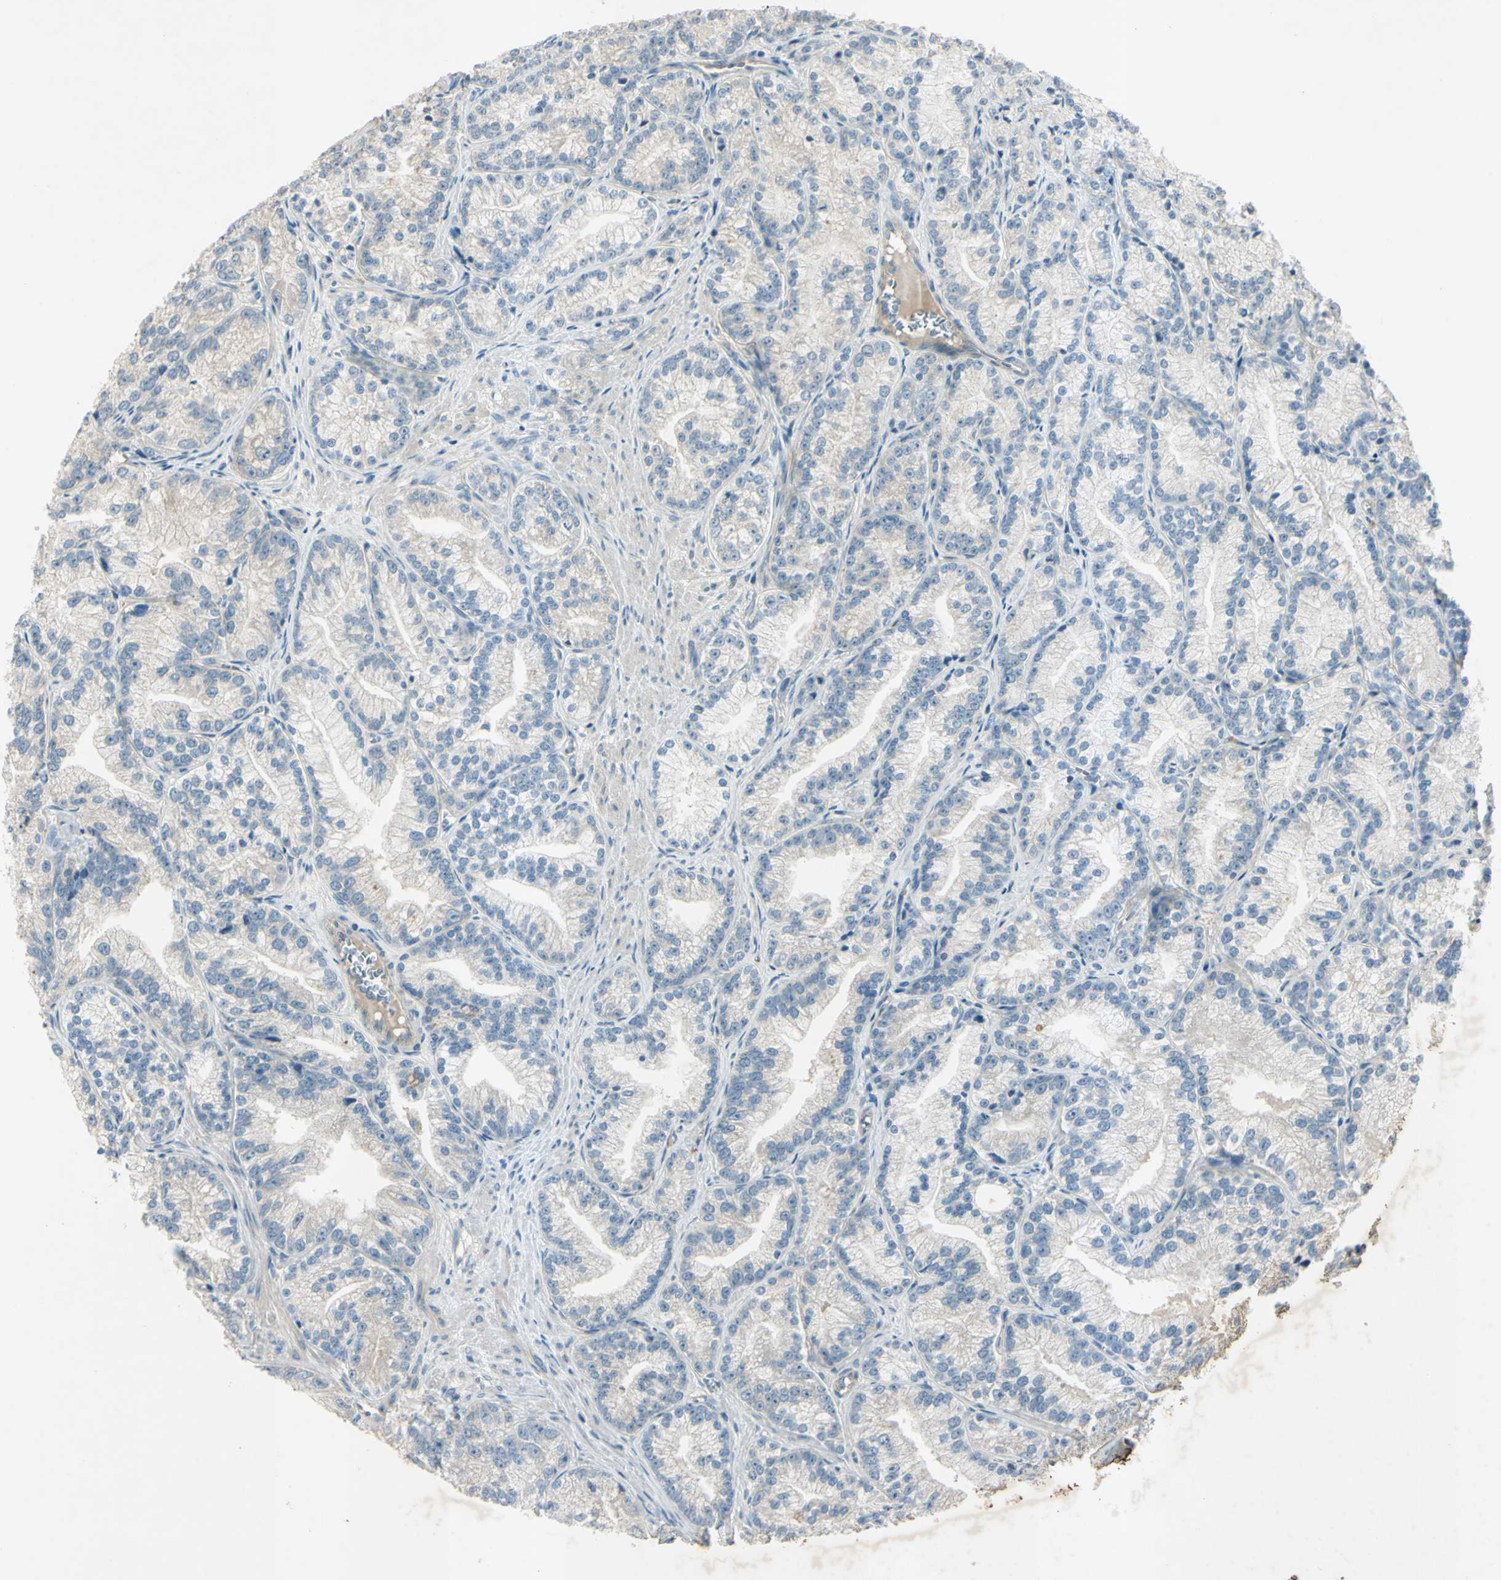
{"staining": {"intensity": "negative", "quantity": "none", "location": "none"}, "tissue": "prostate cancer", "cell_type": "Tumor cells", "image_type": "cancer", "snomed": [{"axis": "morphology", "description": "Adenocarcinoma, Low grade"}, {"axis": "topography", "description": "Prostate"}], "caption": "The photomicrograph exhibits no significant expression in tumor cells of prostate cancer.", "gene": "AATK", "patient": {"sex": "male", "age": 89}}